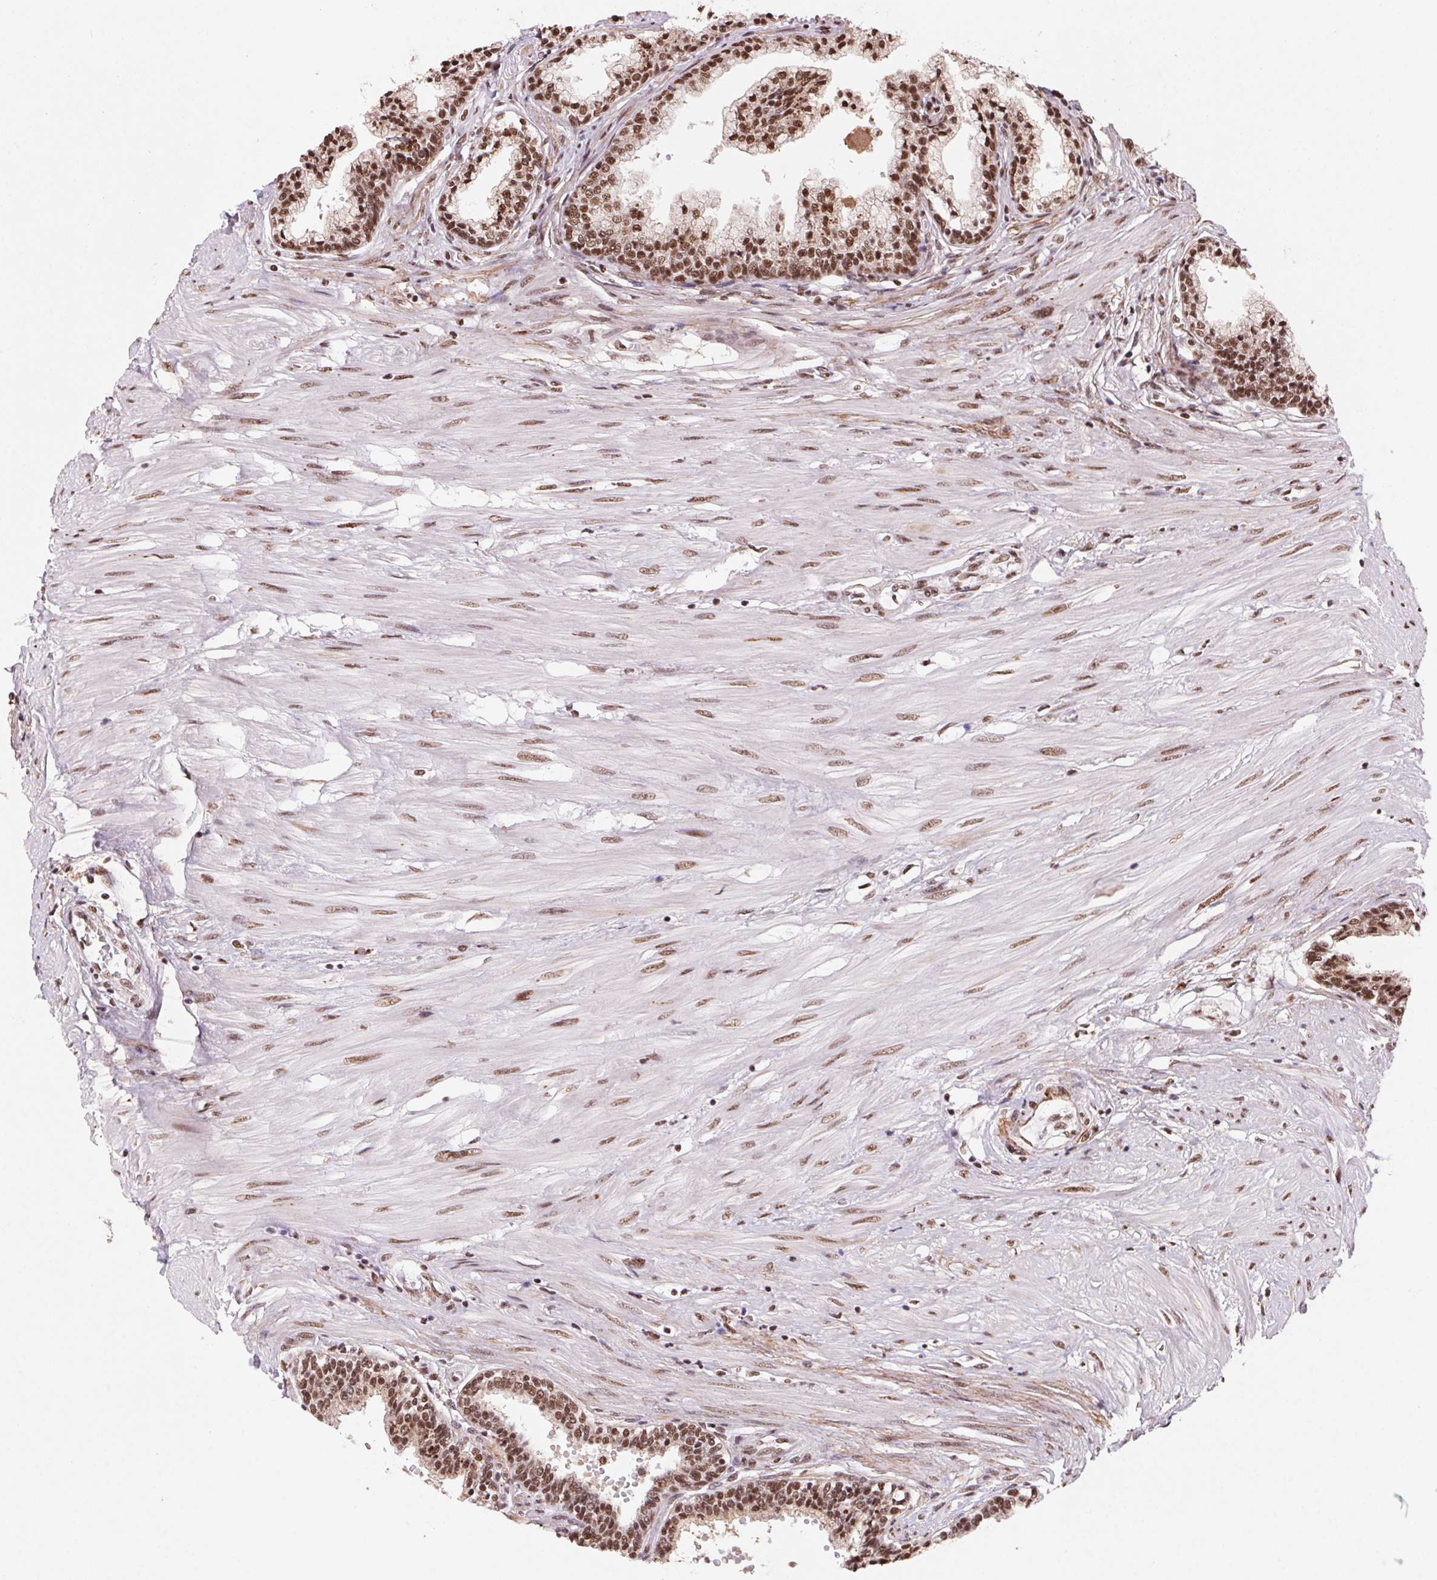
{"staining": {"intensity": "strong", "quantity": ">75%", "location": "nuclear"}, "tissue": "prostate", "cell_type": "Glandular cells", "image_type": "normal", "snomed": [{"axis": "morphology", "description": "Normal tissue, NOS"}, {"axis": "topography", "description": "Prostate"}], "caption": "The micrograph reveals a brown stain indicating the presence of a protein in the nuclear of glandular cells in prostate. Using DAB (brown) and hematoxylin (blue) stains, captured at high magnification using brightfield microscopy.", "gene": "SNRPG", "patient": {"sex": "male", "age": 55}}